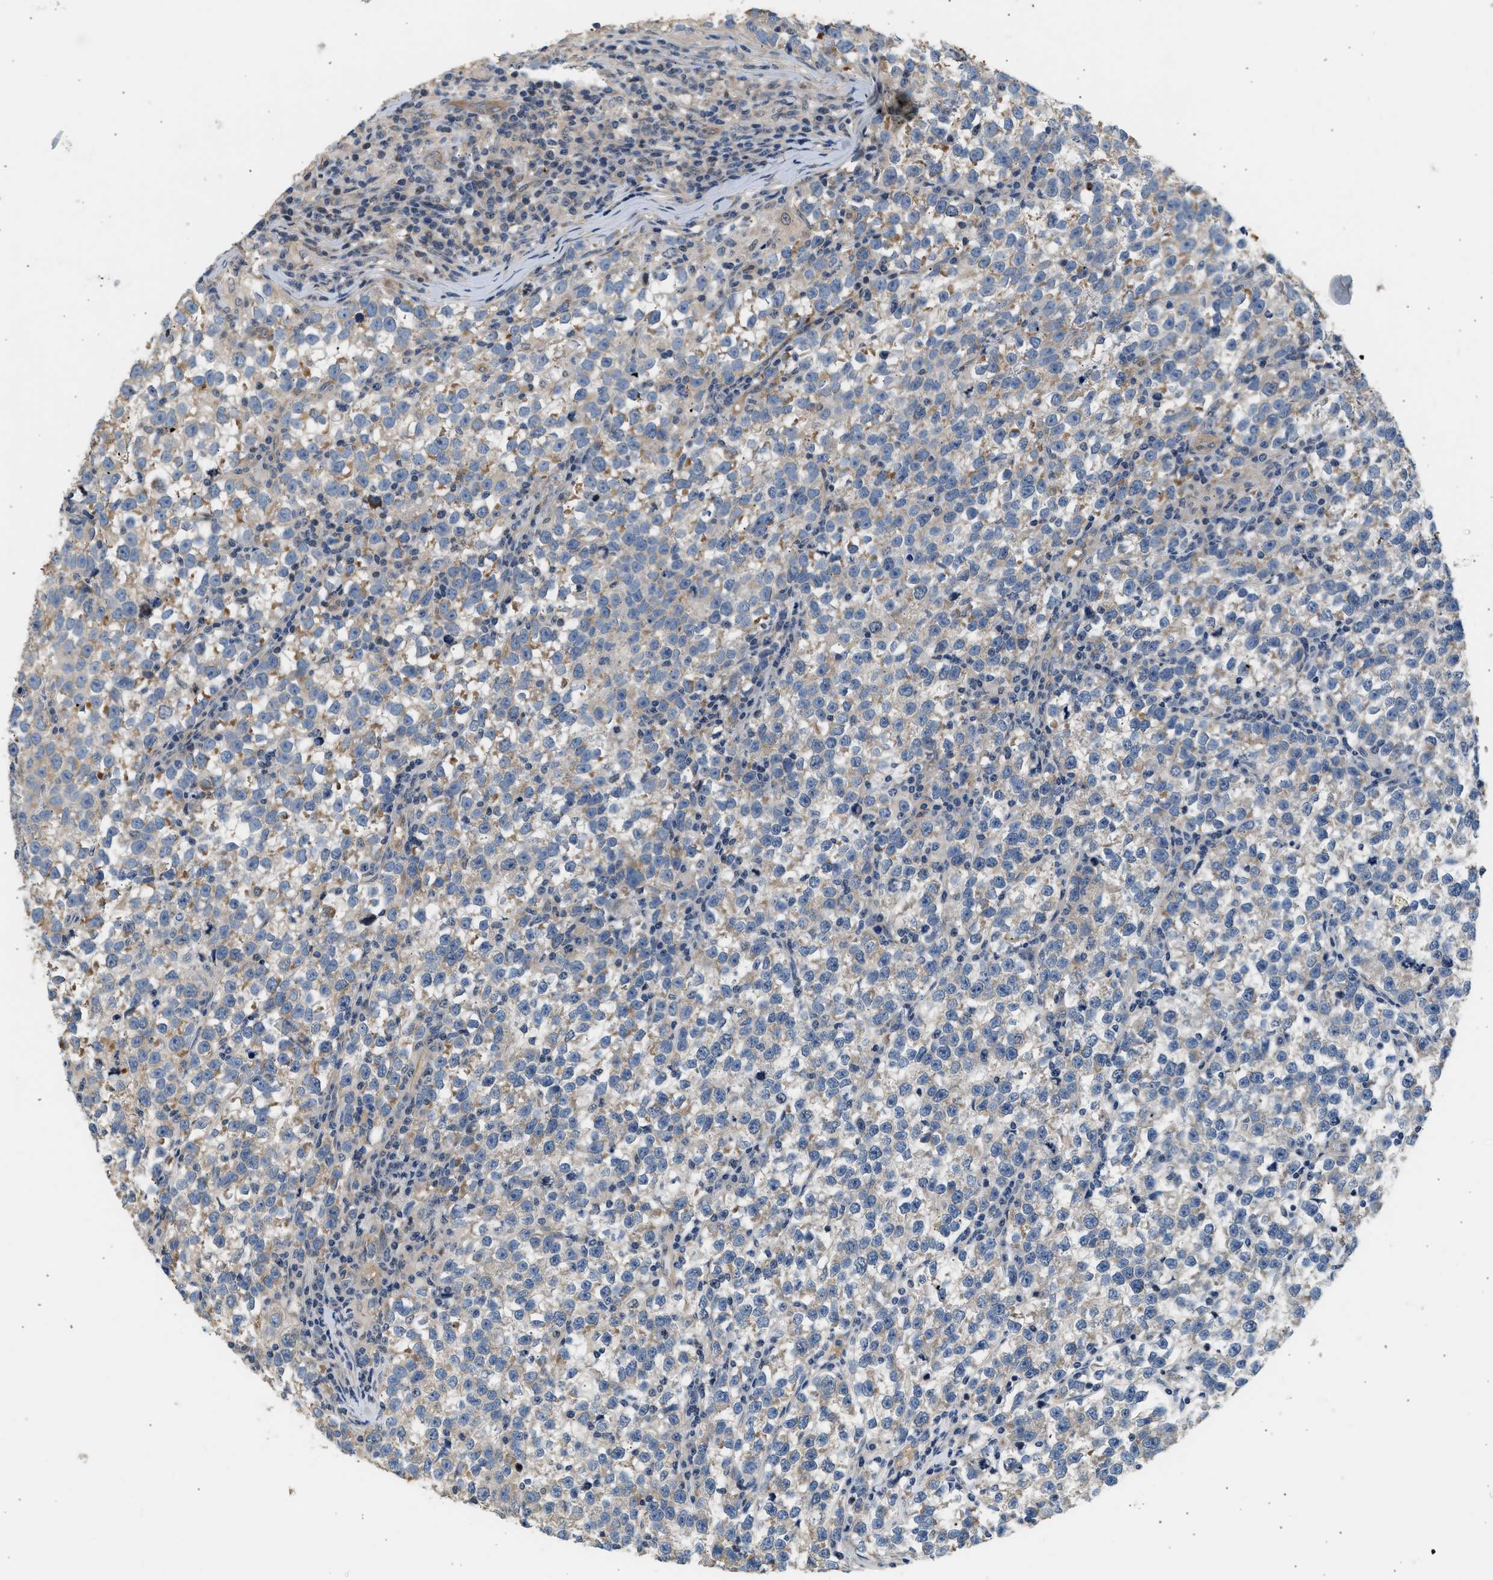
{"staining": {"intensity": "weak", "quantity": "<25%", "location": "cytoplasmic/membranous"}, "tissue": "testis cancer", "cell_type": "Tumor cells", "image_type": "cancer", "snomed": [{"axis": "morphology", "description": "Normal tissue, NOS"}, {"axis": "morphology", "description": "Seminoma, NOS"}, {"axis": "topography", "description": "Testis"}], "caption": "This is an IHC image of seminoma (testis). There is no expression in tumor cells.", "gene": "WDR31", "patient": {"sex": "male", "age": 43}}